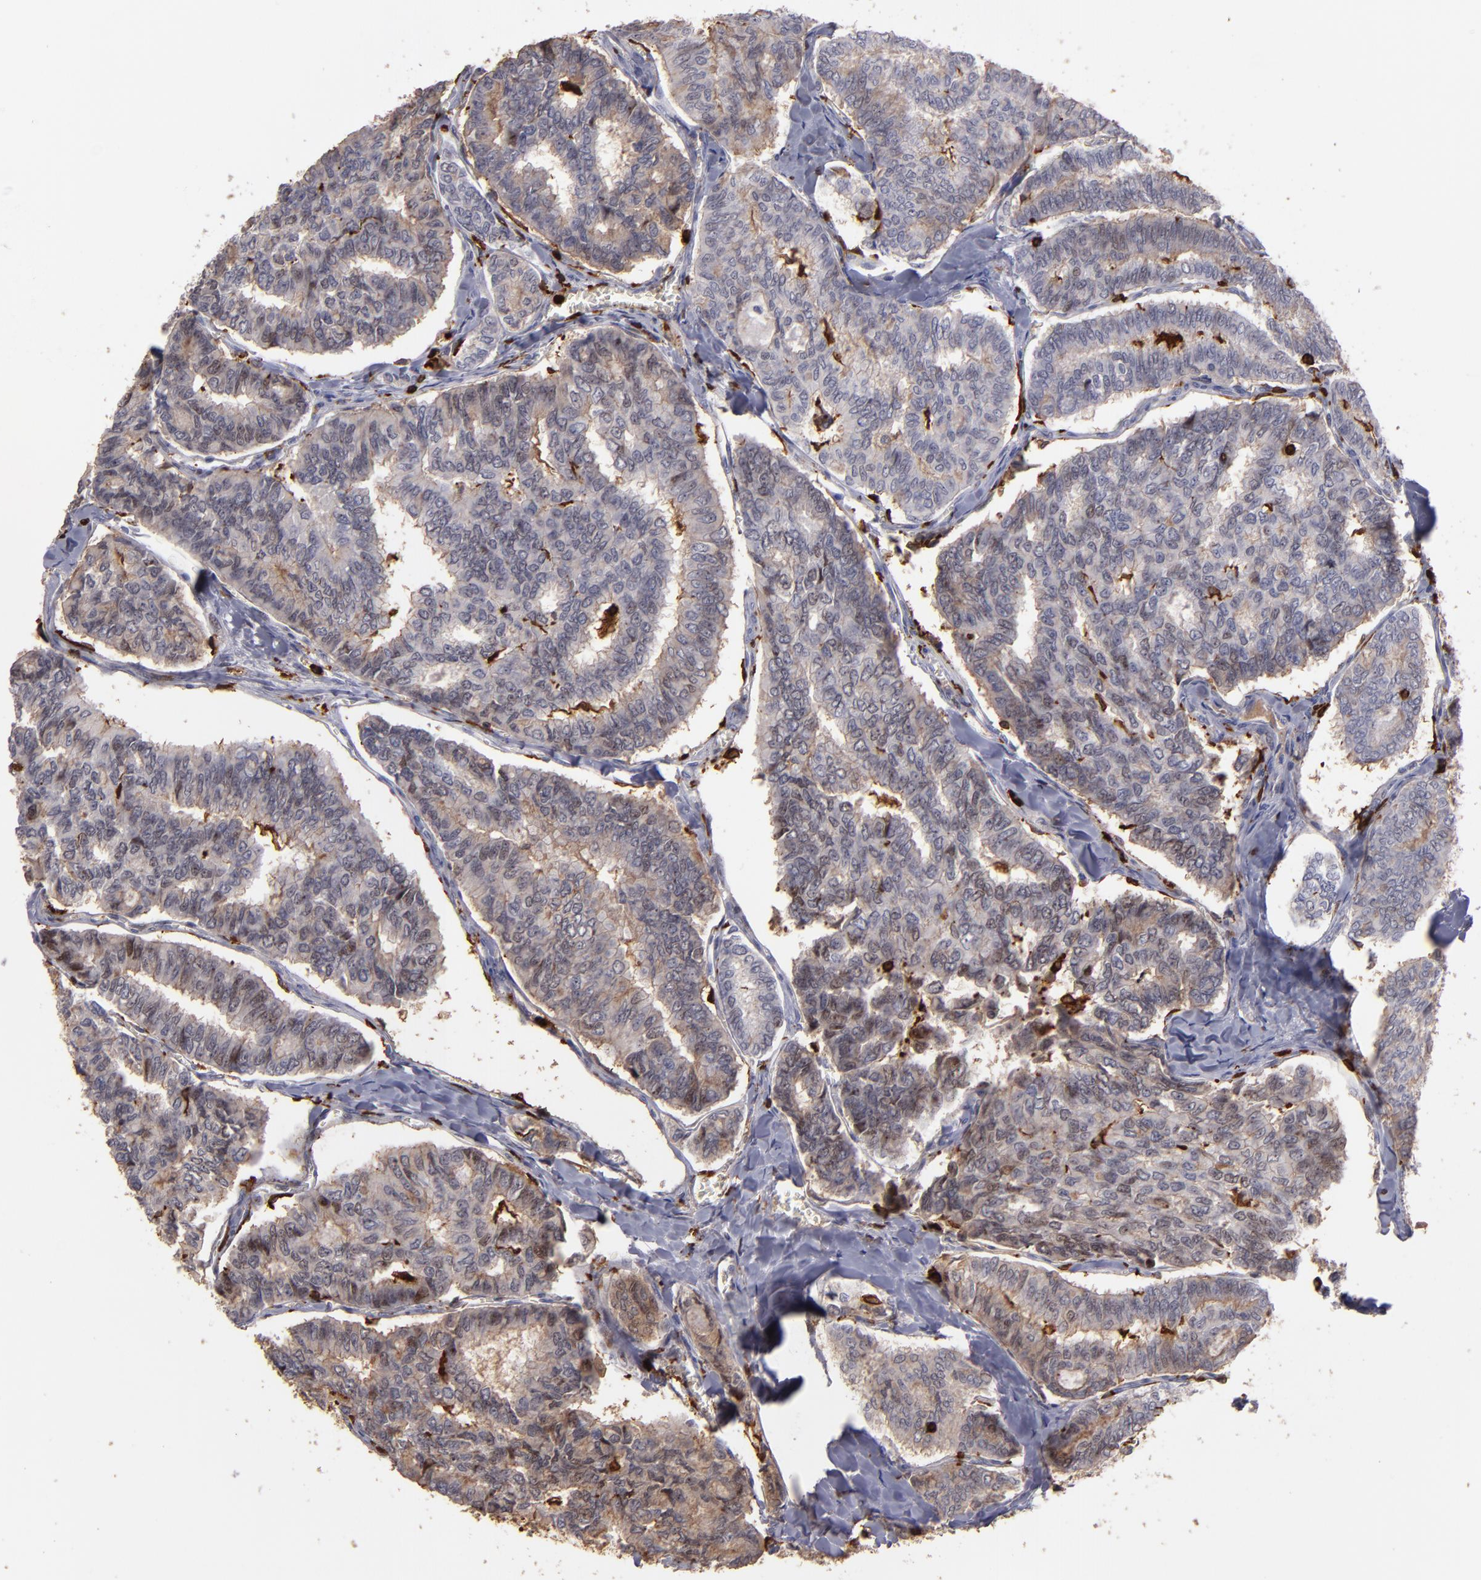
{"staining": {"intensity": "weak", "quantity": "25%-75%", "location": "cytoplasmic/membranous,nuclear"}, "tissue": "thyroid cancer", "cell_type": "Tumor cells", "image_type": "cancer", "snomed": [{"axis": "morphology", "description": "Papillary adenocarcinoma, NOS"}, {"axis": "topography", "description": "Thyroid gland"}], "caption": "This is an image of immunohistochemistry (IHC) staining of papillary adenocarcinoma (thyroid), which shows weak positivity in the cytoplasmic/membranous and nuclear of tumor cells.", "gene": "WAS", "patient": {"sex": "female", "age": 35}}